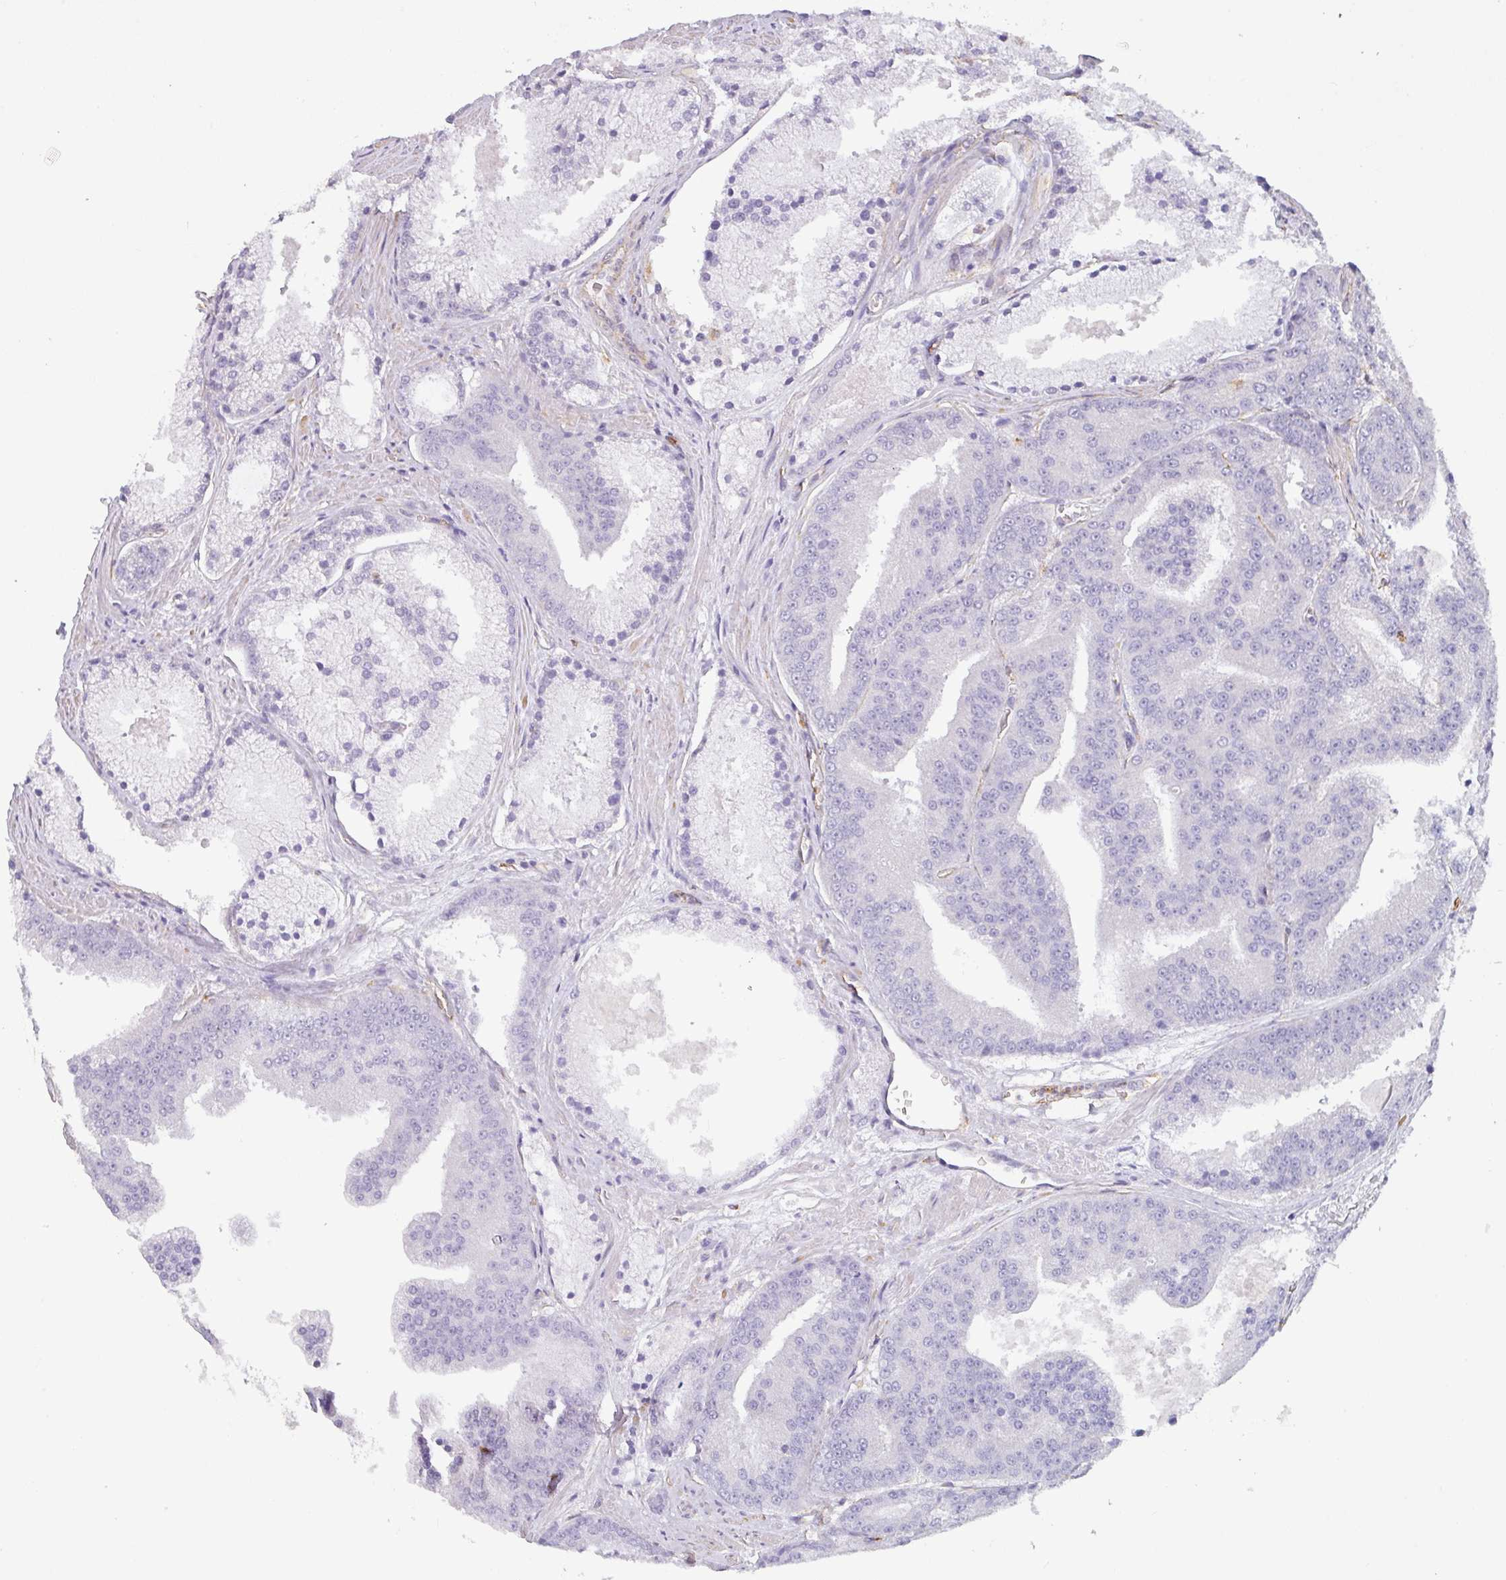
{"staining": {"intensity": "negative", "quantity": "none", "location": "none"}, "tissue": "prostate cancer", "cell_type": "Tumor cells", "image_type": "cancer", "snomed": [{"axis": "morphology", "description": "Adenocarcinoma, High grade"}, {"axis": "topography", "description": "Prostate"}], "caption": "This is an immunohistochemistry micrograph of adenocarcinoma (high-grade) (prostate). There is no staining in tumor cells.", "gene": "ZNF280C", "patient": {"sex": "male", "age": 61}}